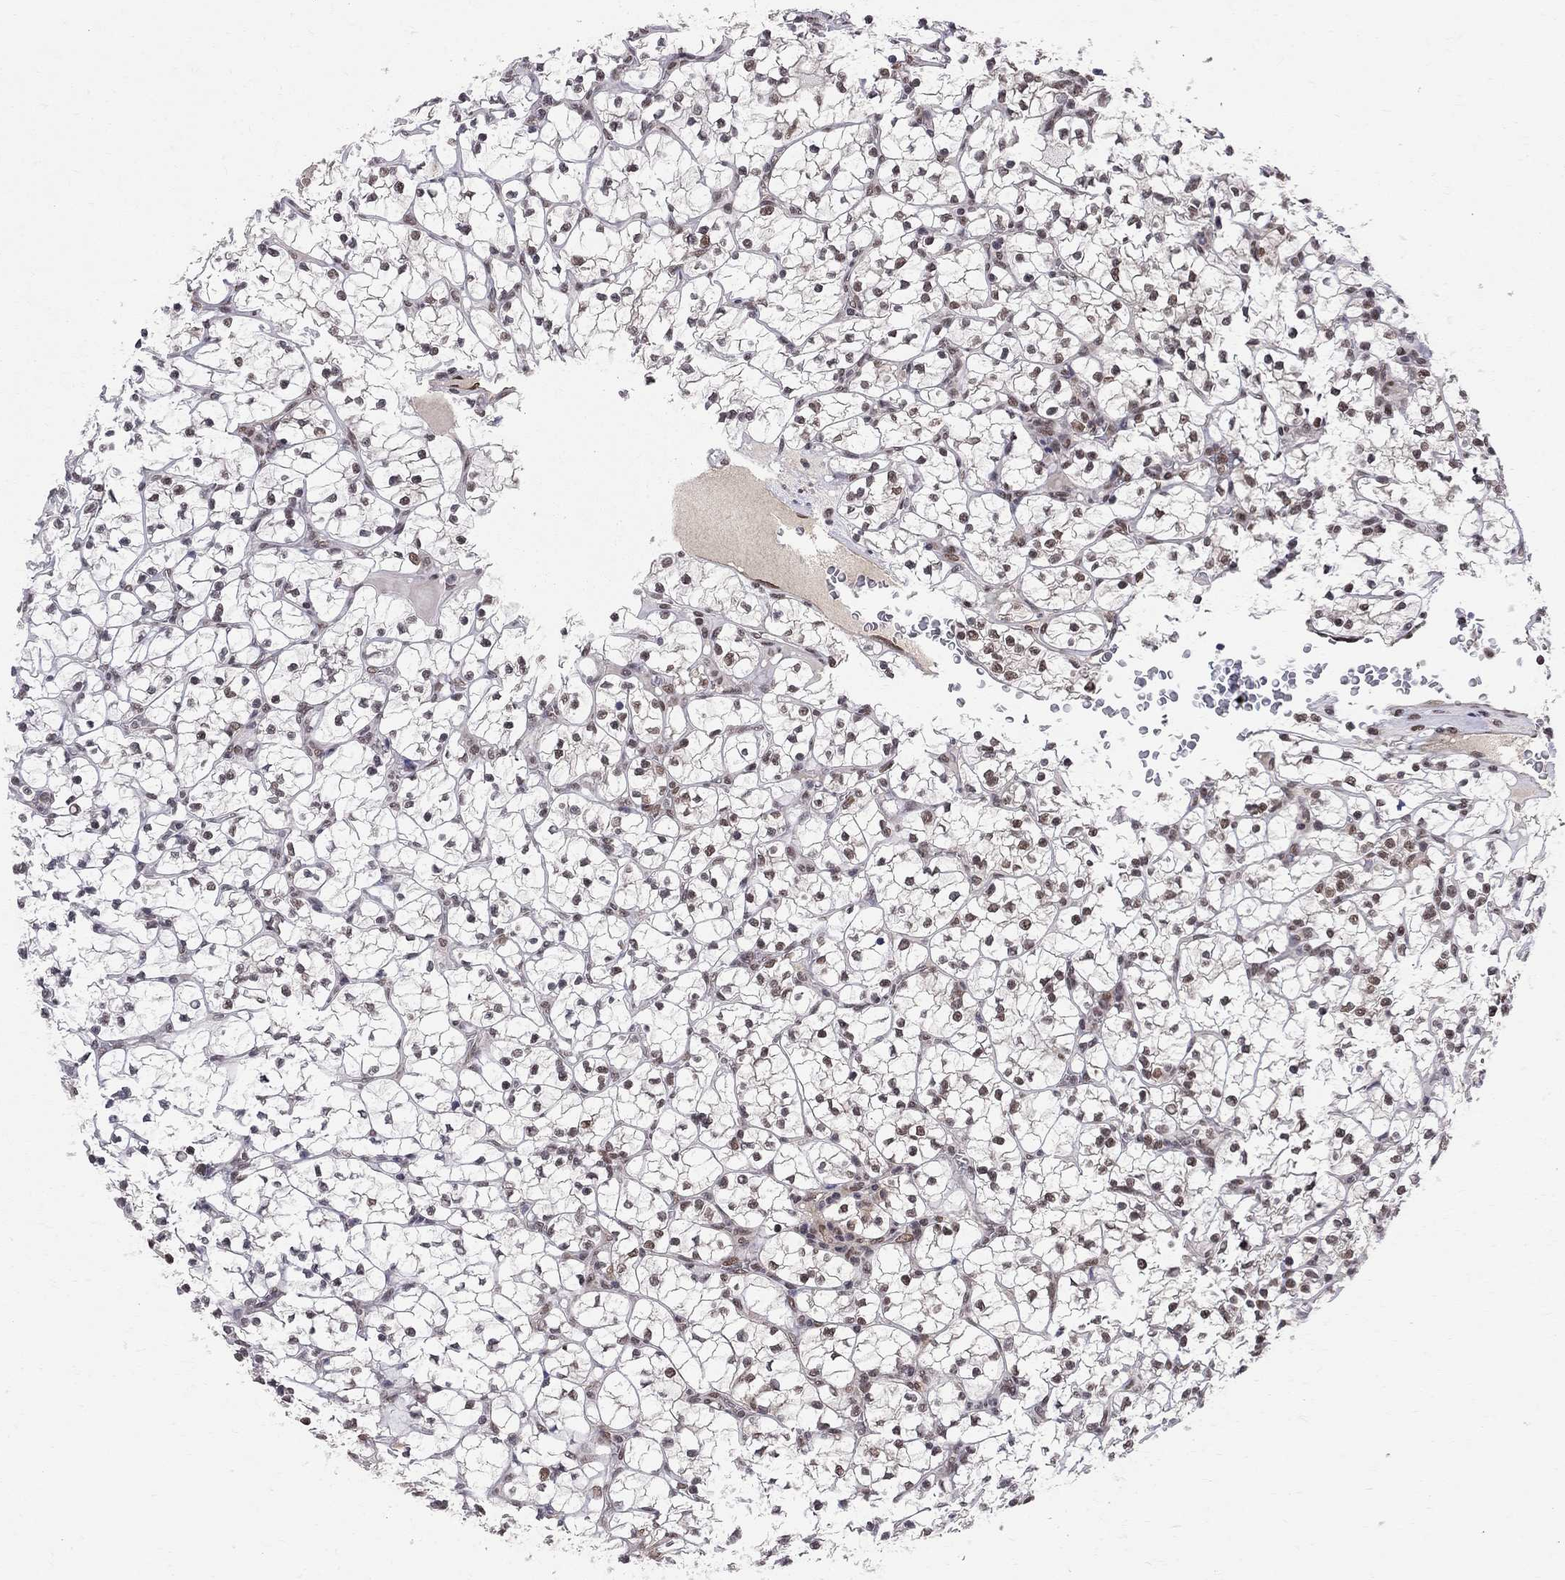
{"staining": {"intensity": "strong", "quantity": "25%-75%", "location": "nuclear"}, "tissue": "renal cancer", "cell_type": "Tumor cells", "image_type": "cancer", "snomed": [{"axis": "morphology", "description": "Adenocarcinoma, NOS"}, {"axis": "topography", "description": "Kidney"}], "caption": "The histopathology image exhibits staining of renal cancer (adenocarcinoma), revealing strong nuclear protein expression (brown color) within tumor cells.", "gene": "SAP30L", "patient": {"sex": "female", "age": 89}}